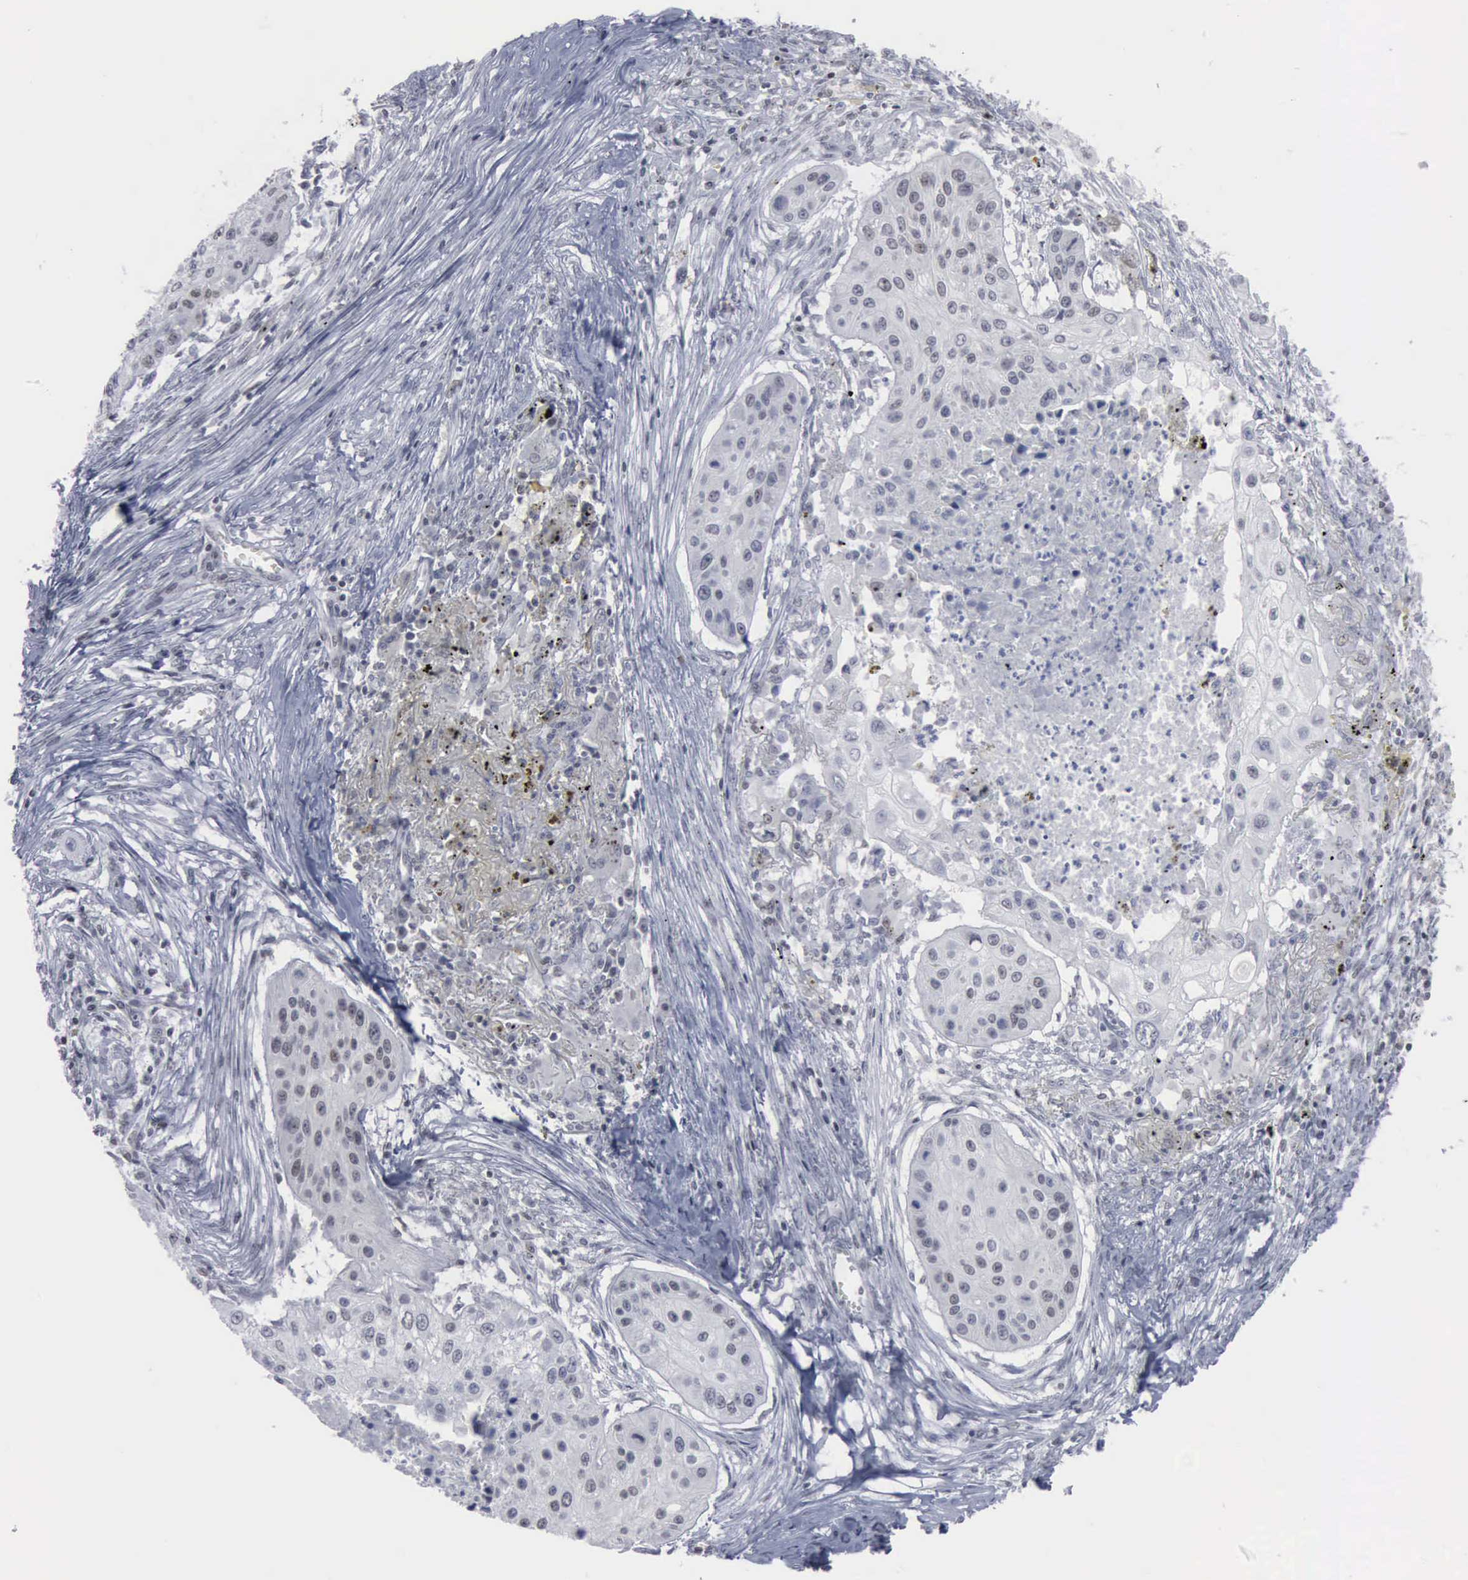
{"staining": {"intensity": "weak", "quantity": "<25%", "location": "nuclear"}, "tissue": "lung cancer", "cell_type": "Tumor cells", "image_type": "cancer", "snomed": [{"axis": "morphology", "description": "Squamous cell carcinoma, NOS"}, {"axis": "topography", "description": "Lung"}], "caption": "DAB immunohistochemical staining of human lung squamous cell carcinoma exhibits no significant staining in tumor cells.", "gene": "XPA", "patient": {"sex": "male", "age": 71}}